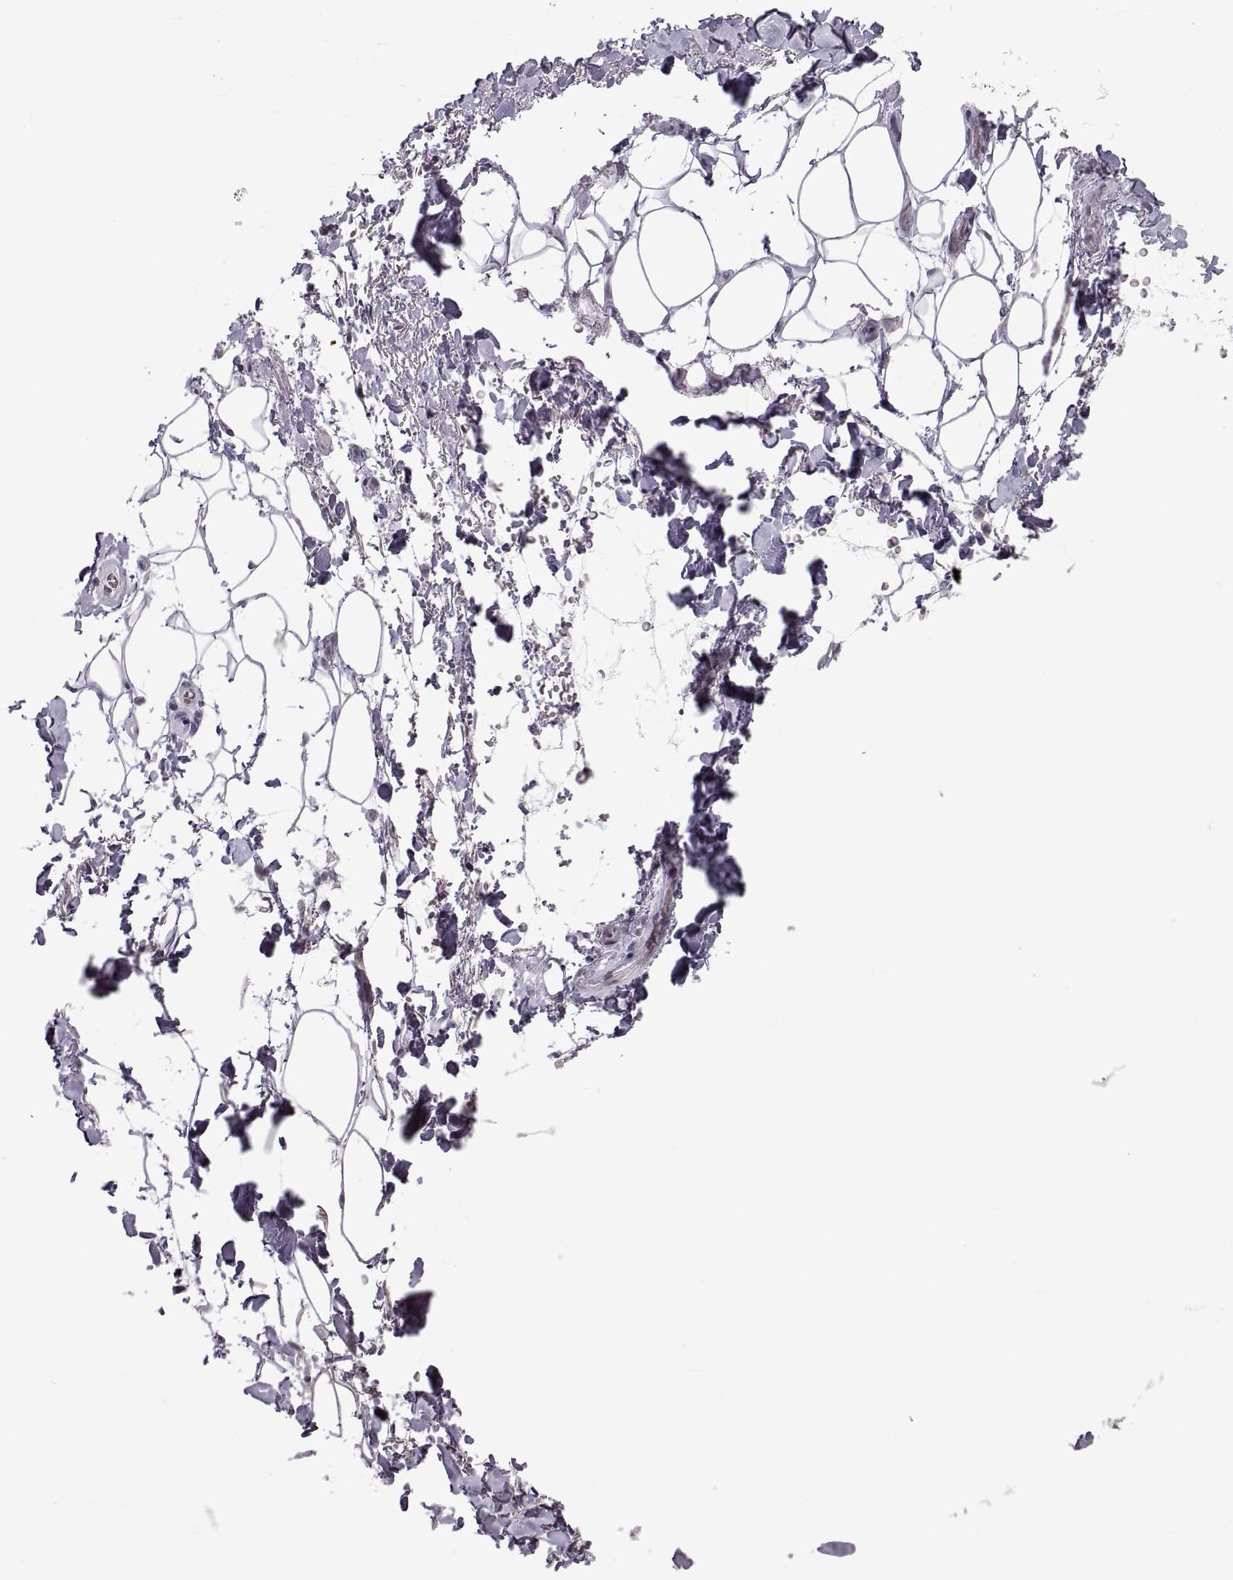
{"staining": {"intensity": "negative", "quantity": "none", "location": "none"}, "tissue": "adipose tissue", "cell_type": "Adipocytes", "image_type": "normal", "snomed": [{"axis": "morphology", "description": "Normal tissue, NOS"}, {"axis": "topography", "description": "Anal"}, {"axis": "topography", "description": "Peripheral nerve tissue"}], "caption": "This is a micrograph of immunohistochemistry (IHC) staining of benign adipose tissue, which shows no staining in adipocytes.", "gene": "NANOS3", "patient": {"sex": "male", "age": 53}}